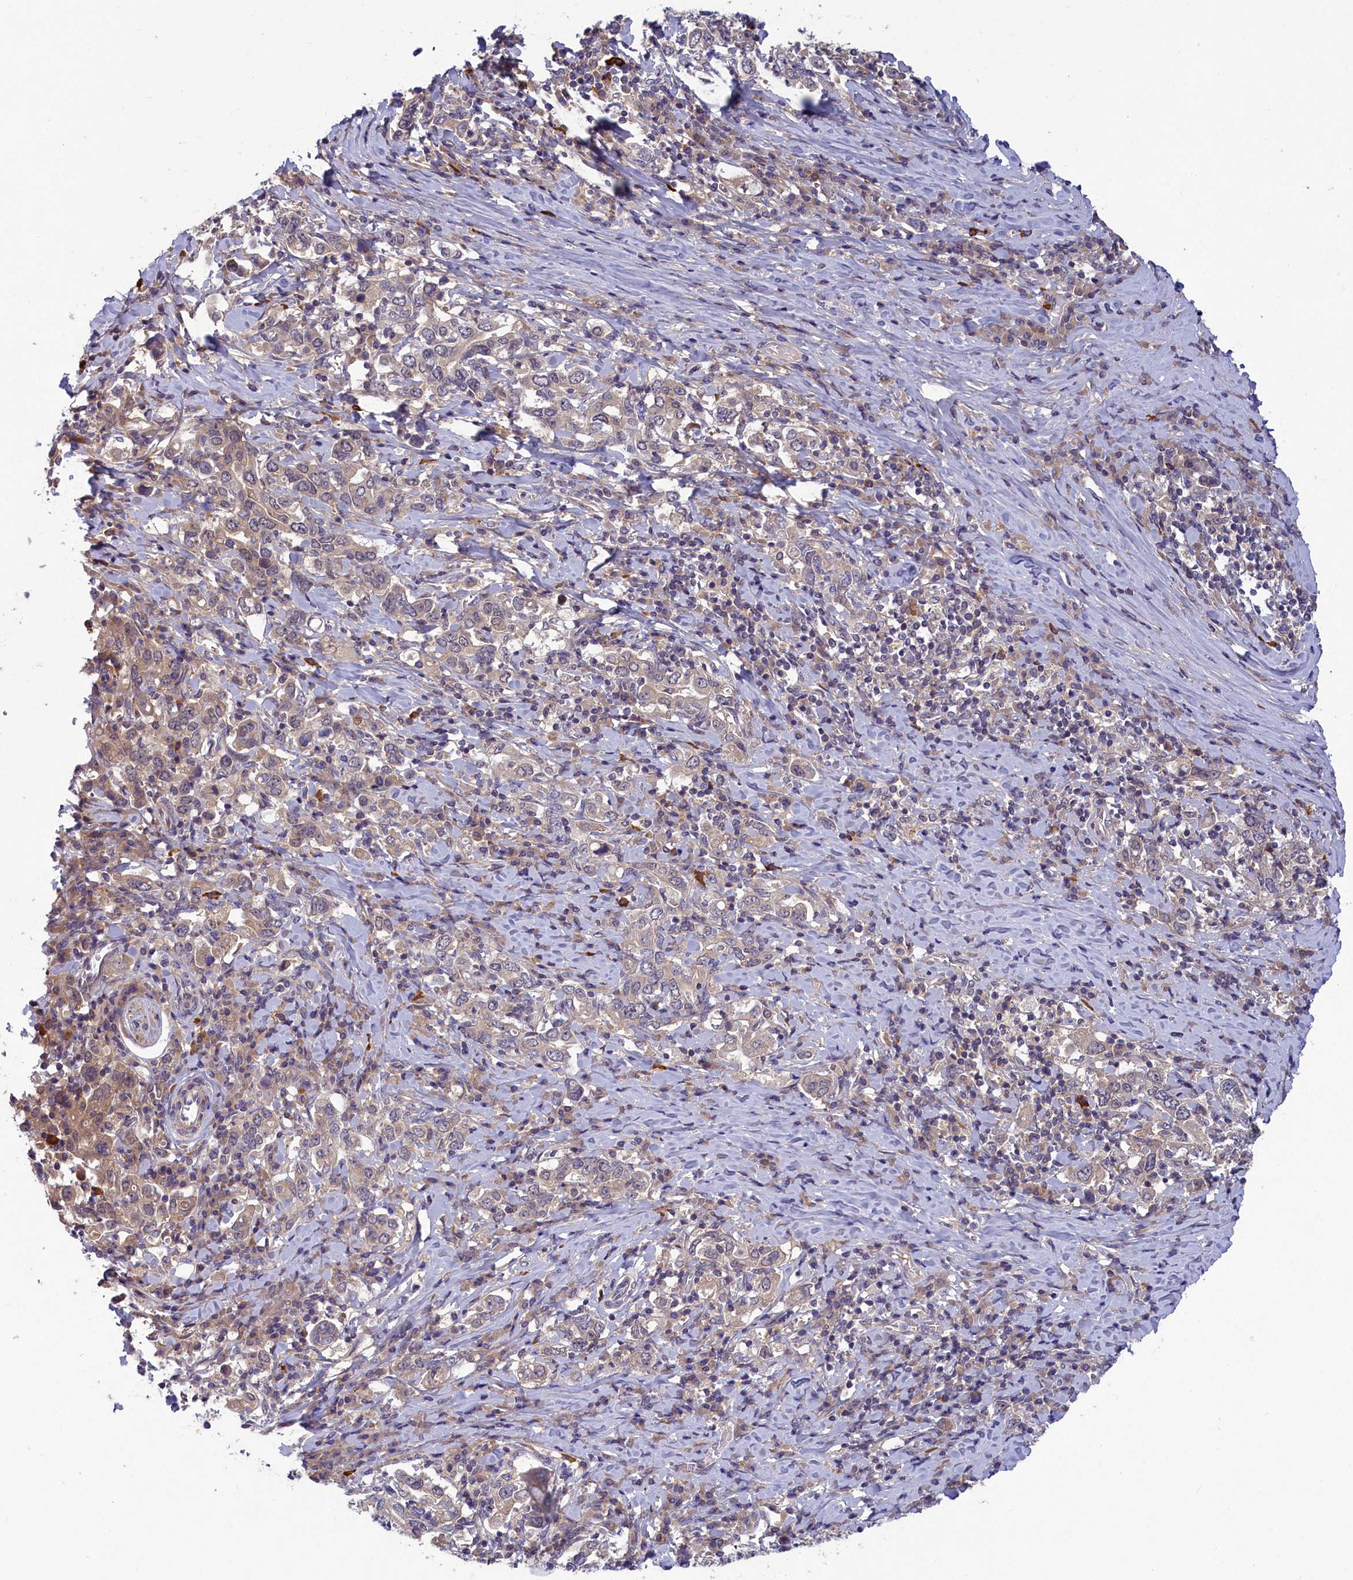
{"staining": {"intensity": "weak", "quantity": "25%-75%", "location": "cytoplasmic/membranous"}, "tissue": "stomach cancer", "cell_type": "Tumor cells", "image_type": "cancer", "snomed": [{"axis": "morphology", "description": "Adenocarcinoma, NOS"}, {"axis": "topography", "description": "Stomach, upper"}, {"axis": "topography", "description": "Stomach"}], "caption": "Immunohistochemical staining of human stomach adenocarcinoma reveals weak cytoplasmic/membranous protein positivity in about 25%-75% of tumor cells.", "gene": "NUBP1", "patient": {"sex": "male", "age": 62}}